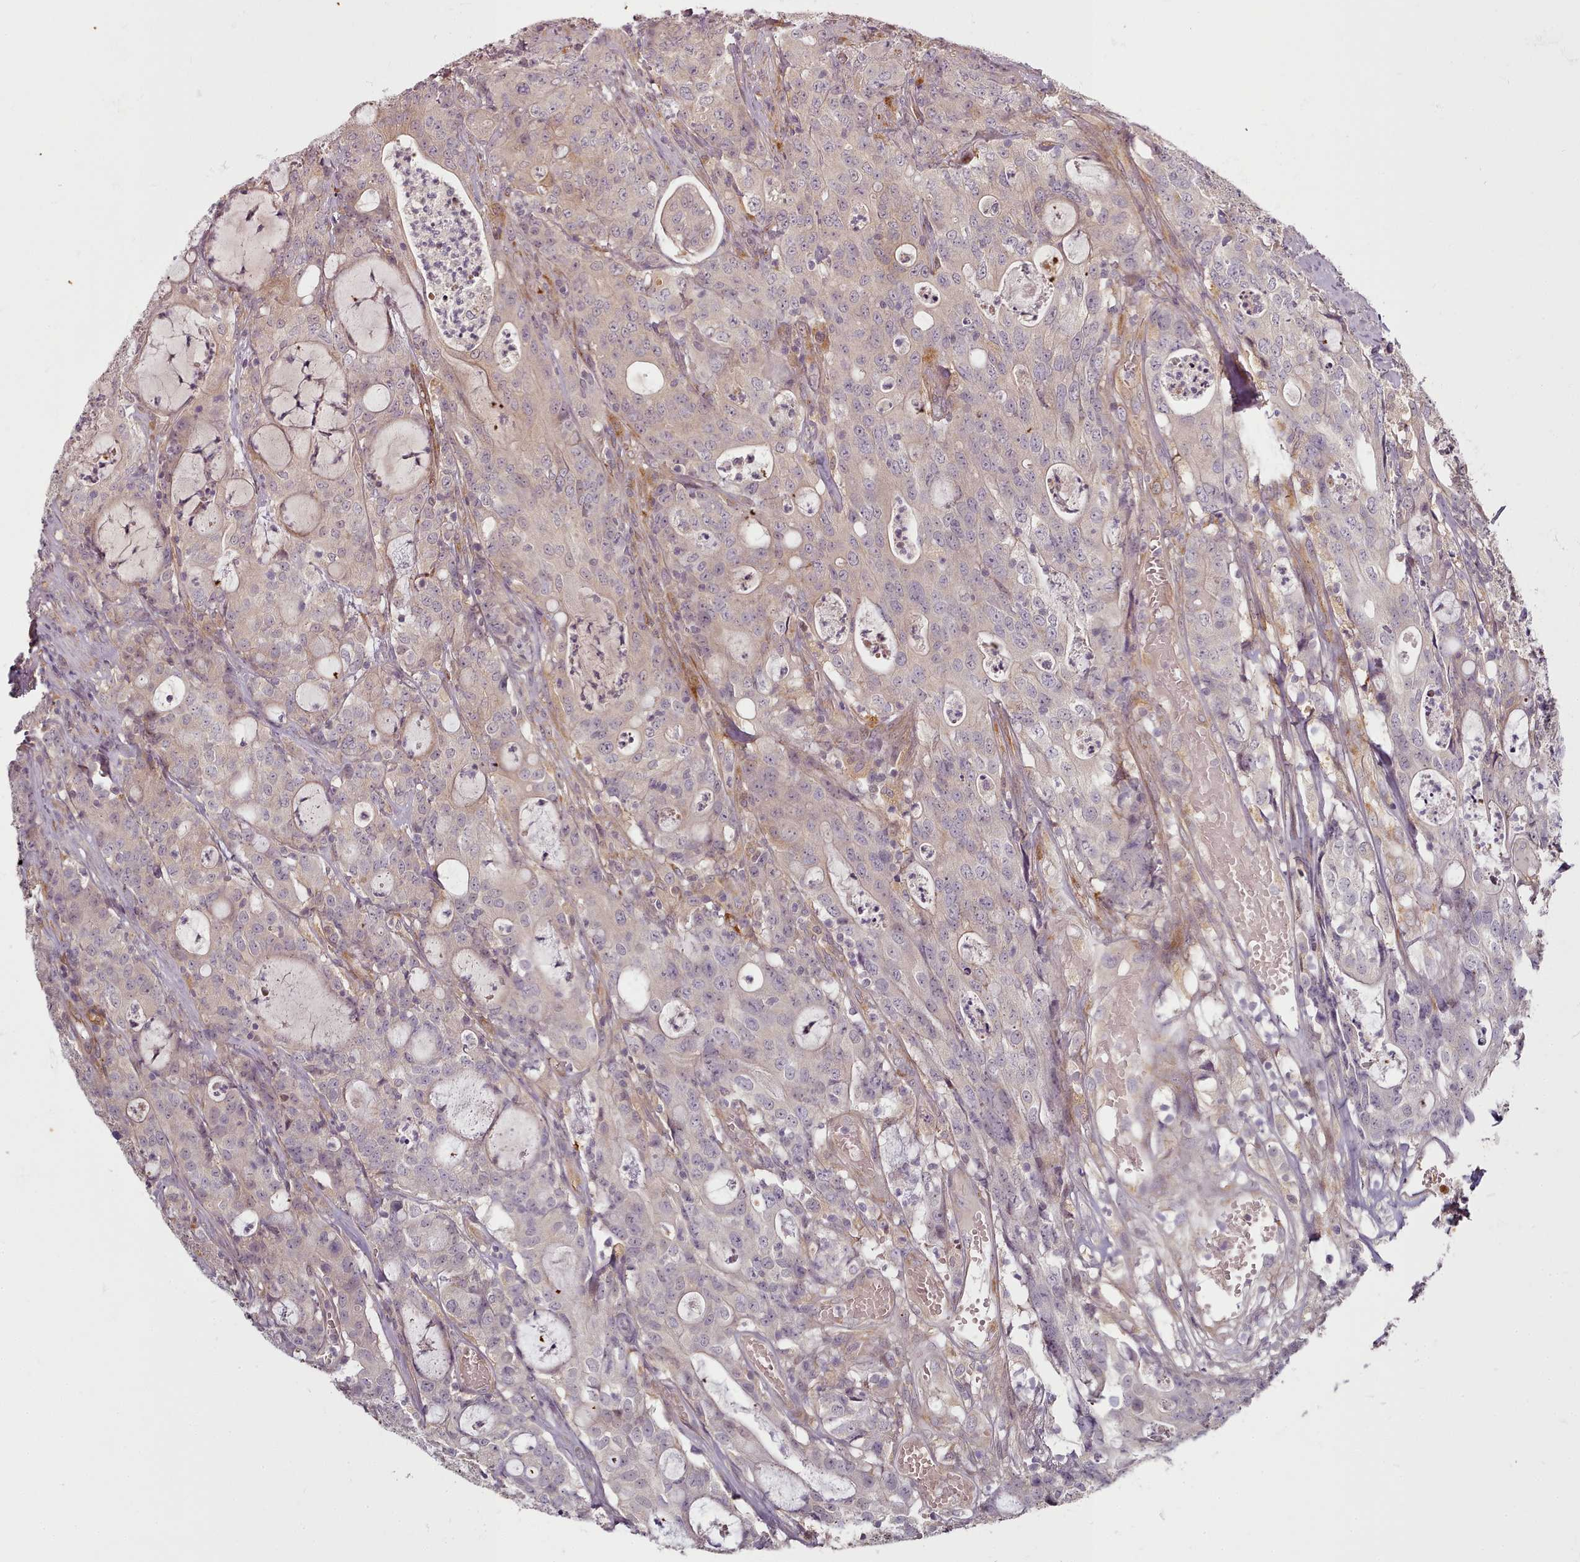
{"staining": {"intensity": "weak", "quantity": ">75%", "location": "cytoplasmic/membranous,nuclear"}, "tissue": "colorectal cancer", "cell_type": "Tumor cells", "image_type": "cancer", "snomed": [{"axis": "morphology", "description": "Adenocarcinoma, NOS"}, {"axis": "topography", "description": "Colon"}], "caption": "Immunohistochemical staining of colorectal cancer (adenocarcinoma) reveals low levels of weak cytoplasmic/membranous and nuclear protein positivity in approximately >75% of tumor cells.", "gene": "C1QTNF5", "patient": {"sex": "male", "age": 83}}